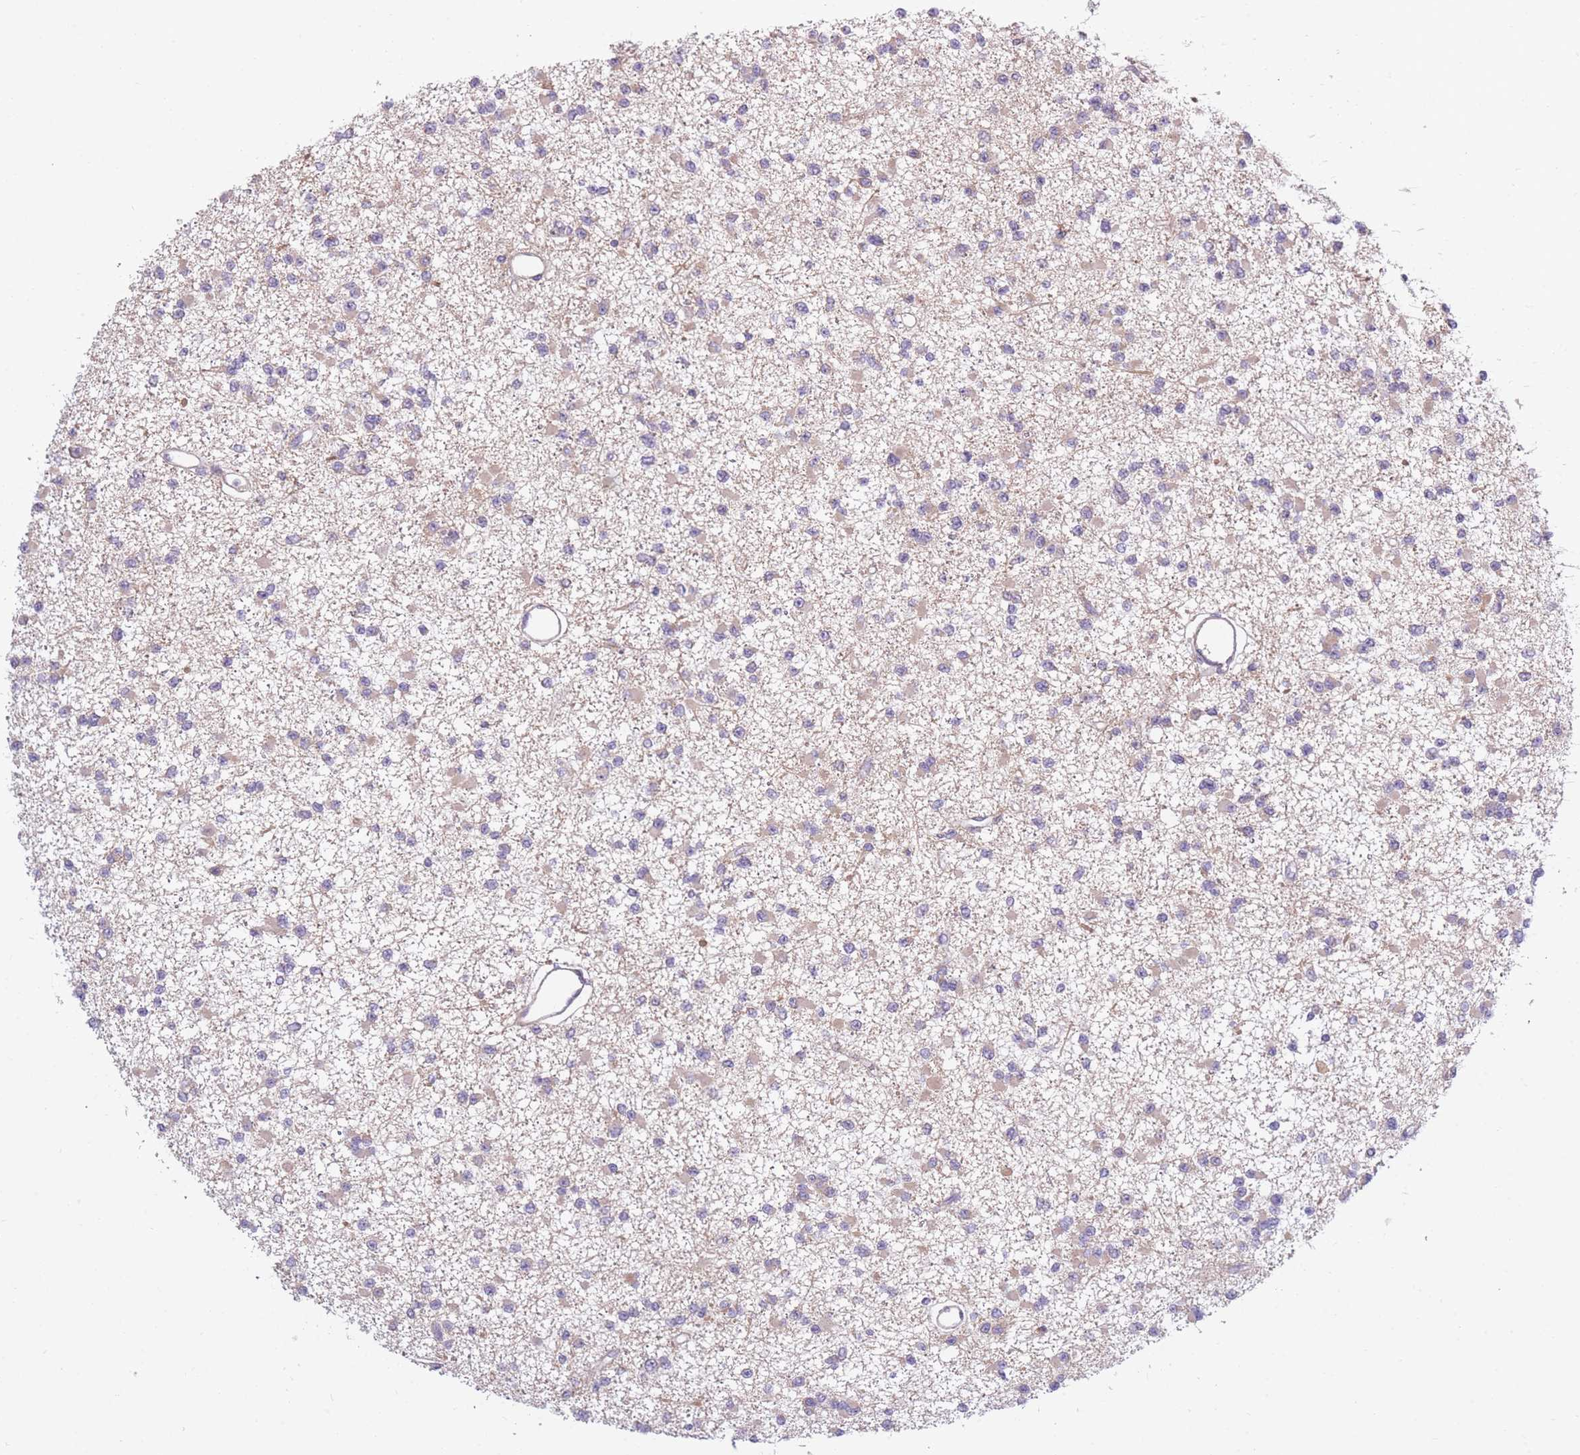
{"staining": {"intensity": "weak", "quantity": "25%-75%", "location": "cytoplasmic/membranous"}, "tissue": "glioma", "cell_type": "Tumor cells", "image_type": "cancer", "snomed": [{"axis": "morphology", "description": "Glioma, malignant, Low grade"}, {"axis": "topography", "description": "Brain"}], "caption": "Weak cytoplasmic/membranous protein staining is appreciated in approximately 25%-75% of tumor cells in low-grade glioma (malignant).", "gene": "CCNQ", "patient": {"sex": "female", "age": 22}}